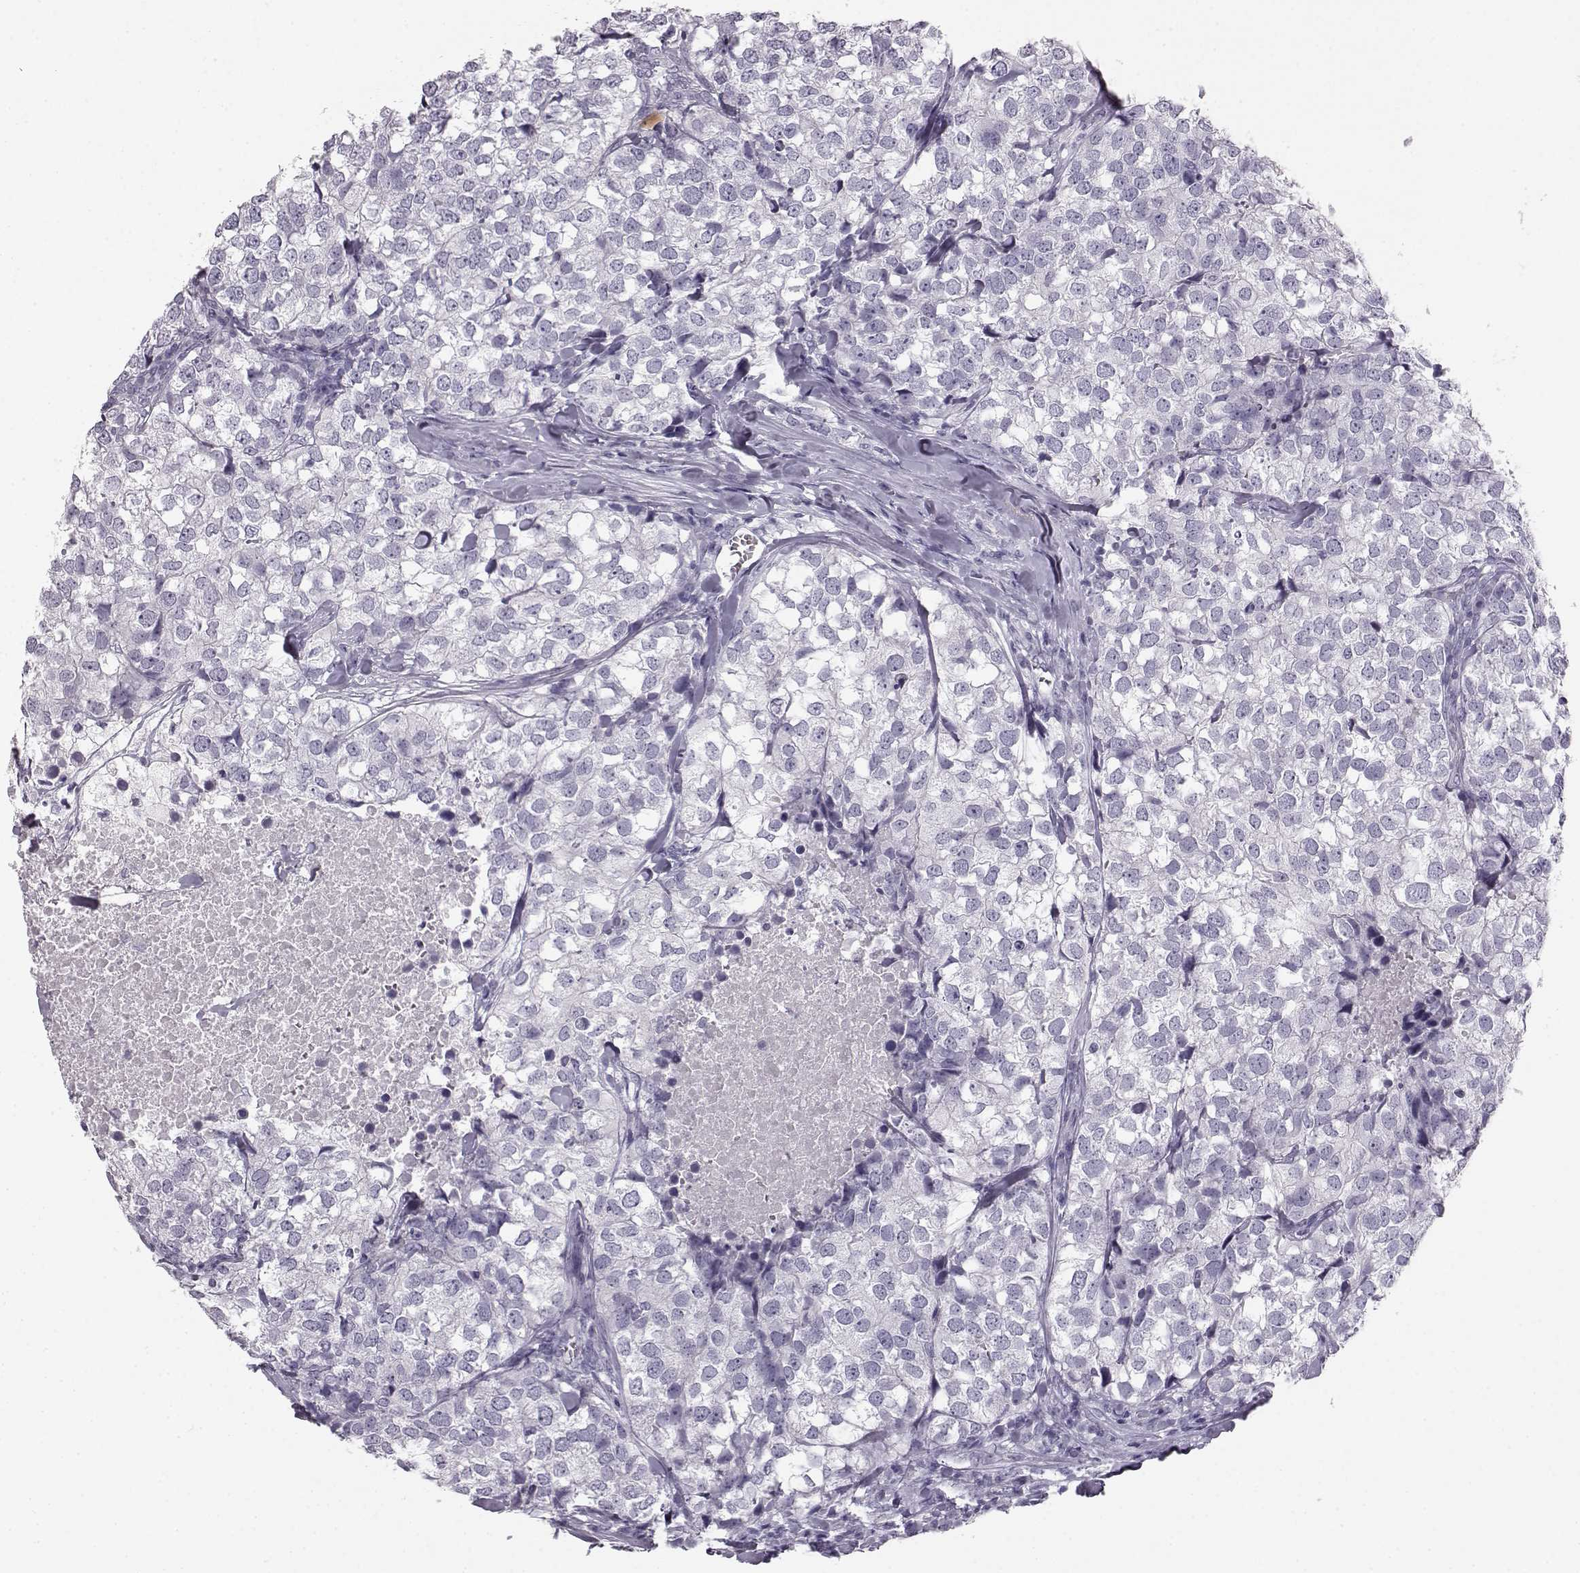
{"staining": {"intensity": "negative", "quantity": "none", "location": "none"}, "tissue": "breast cancer", "cell_type": "Tumor cells", "image_type": "cancer", "snomed": [{"axis": "morphology", "description": "Duct carcinoma"}, {"axis": "topography", "description": "Breast"}], "caption": "This is an immunohistochemistry histopathology image of human breast cancer. There is no staining in tumor cells.", "gene": "BFSP2", "patient": {"sex": "female", "age": 30}}